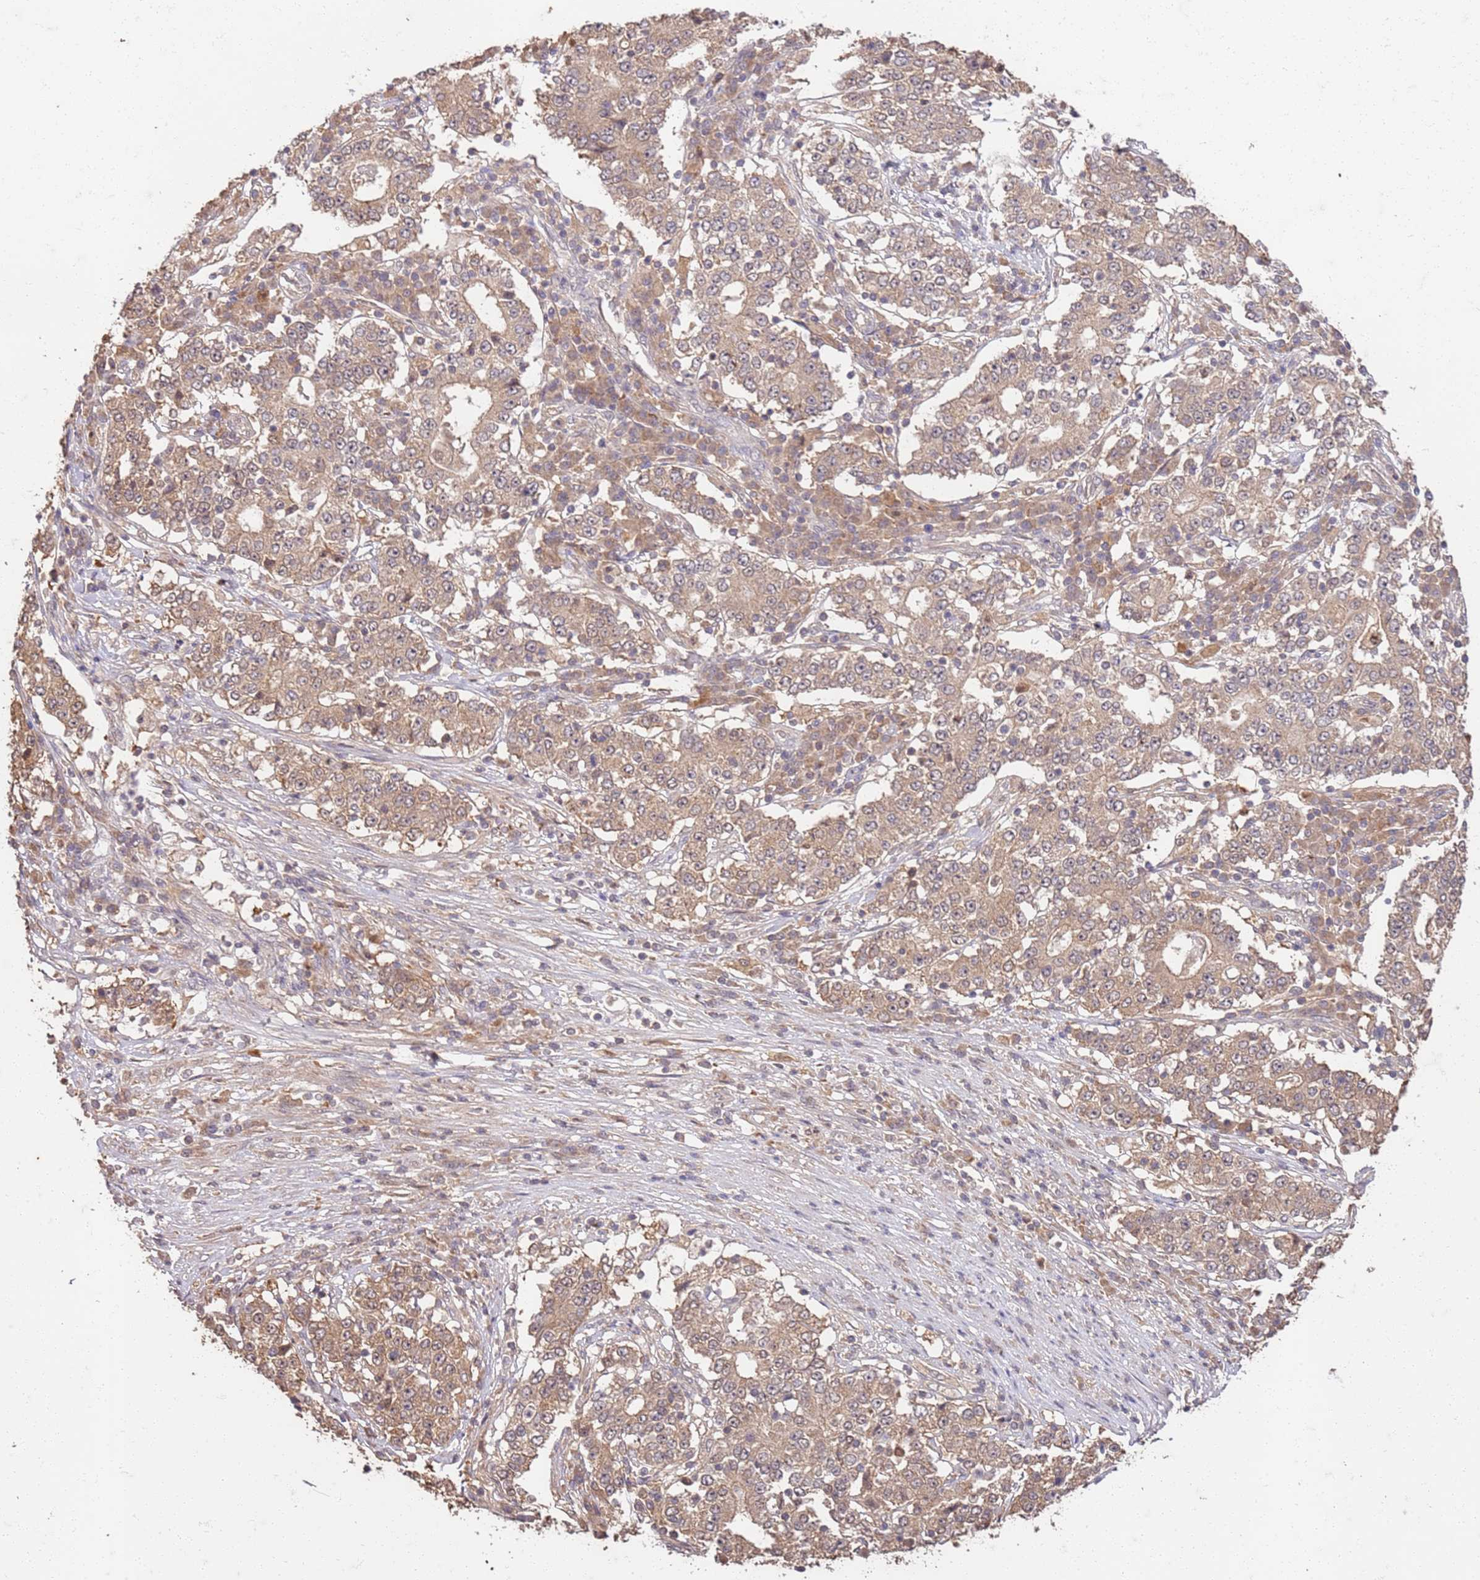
{"staining": {"intensity": "moderate", "quantity": ">75%", "location": "cytoplasmic/membranous"}, "tissue": "stomach cancer", "cell_type": "Tumor cells", "image_type": "cancer", "snomed": [{"axis": "morphology", "description": "Adenocarcinoma, NOS"}, {"axis": "topography", "description": "Stomach"}], "caption": "The histopathology image displays staining of stomach cancer (adenocarcinoma), revealing moderate cytoplasmic/membranous protein positivity (brown color) within tumor cells.", "gene": "UBE3A", "patient": {"sex": "male", "age": 59}}